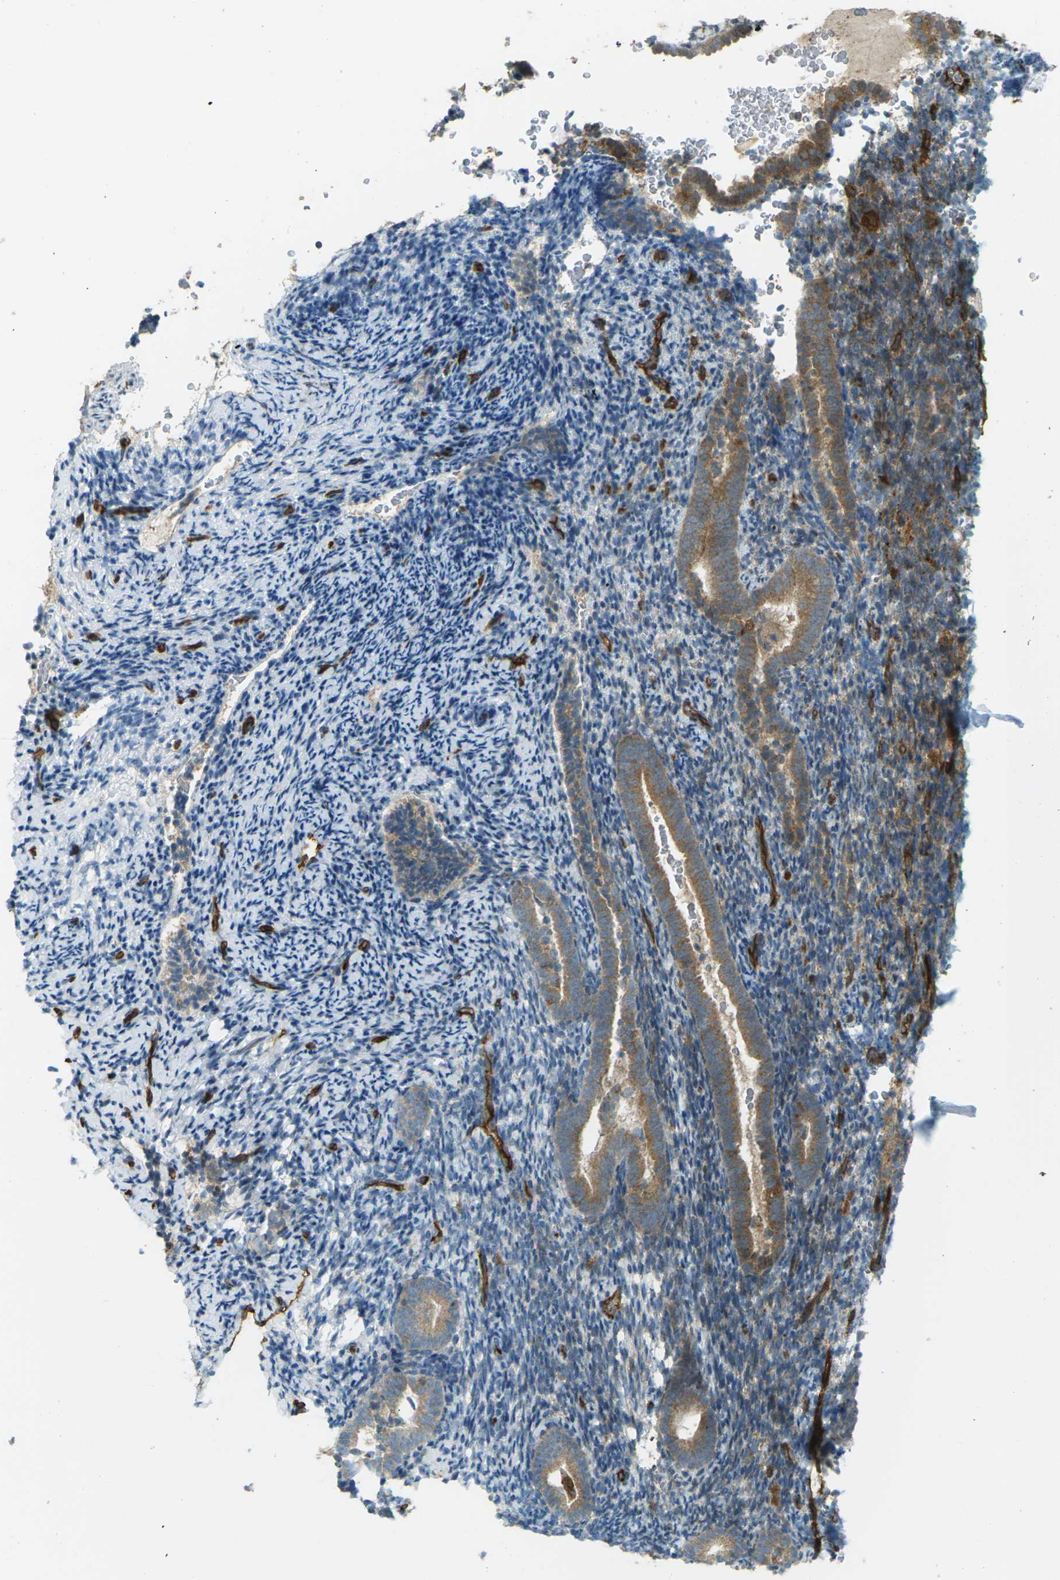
{"staining": {"intensity": "moderate", "quantity": "<25%", "location": "cytoplasmic/membranous"}, "tissue": "endometrium", "cell_type": "Cells in endometrial stroma", "image_type": "normal", "snomed": [{"axis": "morphology", "description": "Normal tissue, NOS"}, {"axis": "topography", "description": "Endometrium"}], "caption": "Moderate cytoplasmic/membranous positivity is appreciated in approximately <25% of cells in endometrial stroma in normal endometrium. (DAB (3,3'-diaminobenzidine) = brown stain, brightfield microscopy at high magnification).", "gene": "S1PR1", "patient": {"sex": "female", "age": 51}}